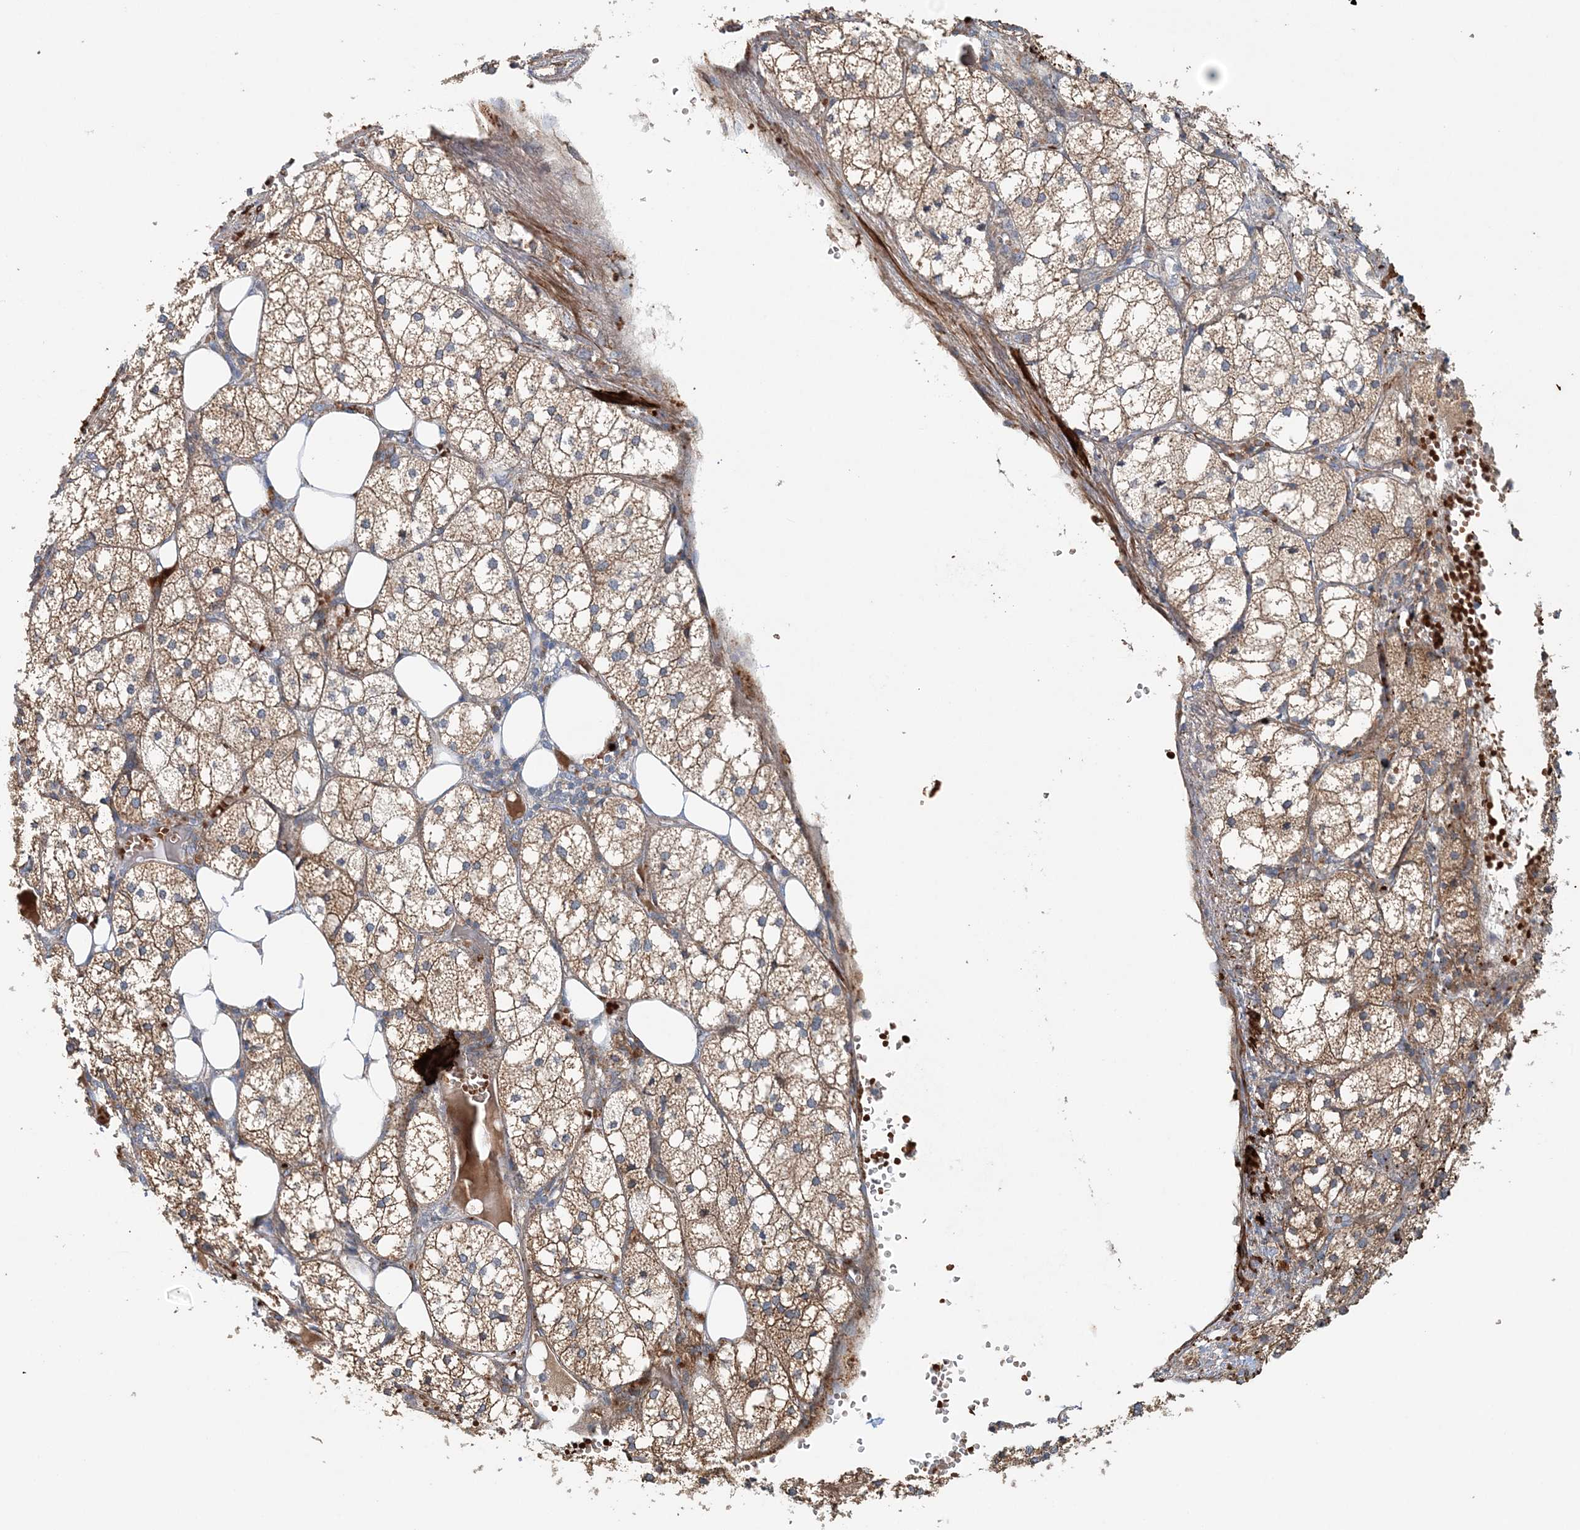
{"staining": {"intensity": "moderate", "quantity": ">75%", "location": "cytoplasmic/membranous"}, "tissue": "adrenal gland", "cell_type": "Glandular cells", "image_type": "normal", "snomed": [{"axis": "morphology", "description": "Normal tissue, NOS"}, {"axis": "topography", "description": "Adrenal gland"}], "caption": "Approximately >75% of glandular cells in benign human adrenal gland exhibit moderate cytoplasmic/membranous protein staining as visualized by brown immunohistochemical staining.", "gene": "TTI1", "patient": {"sex": "female", "age": 61}}